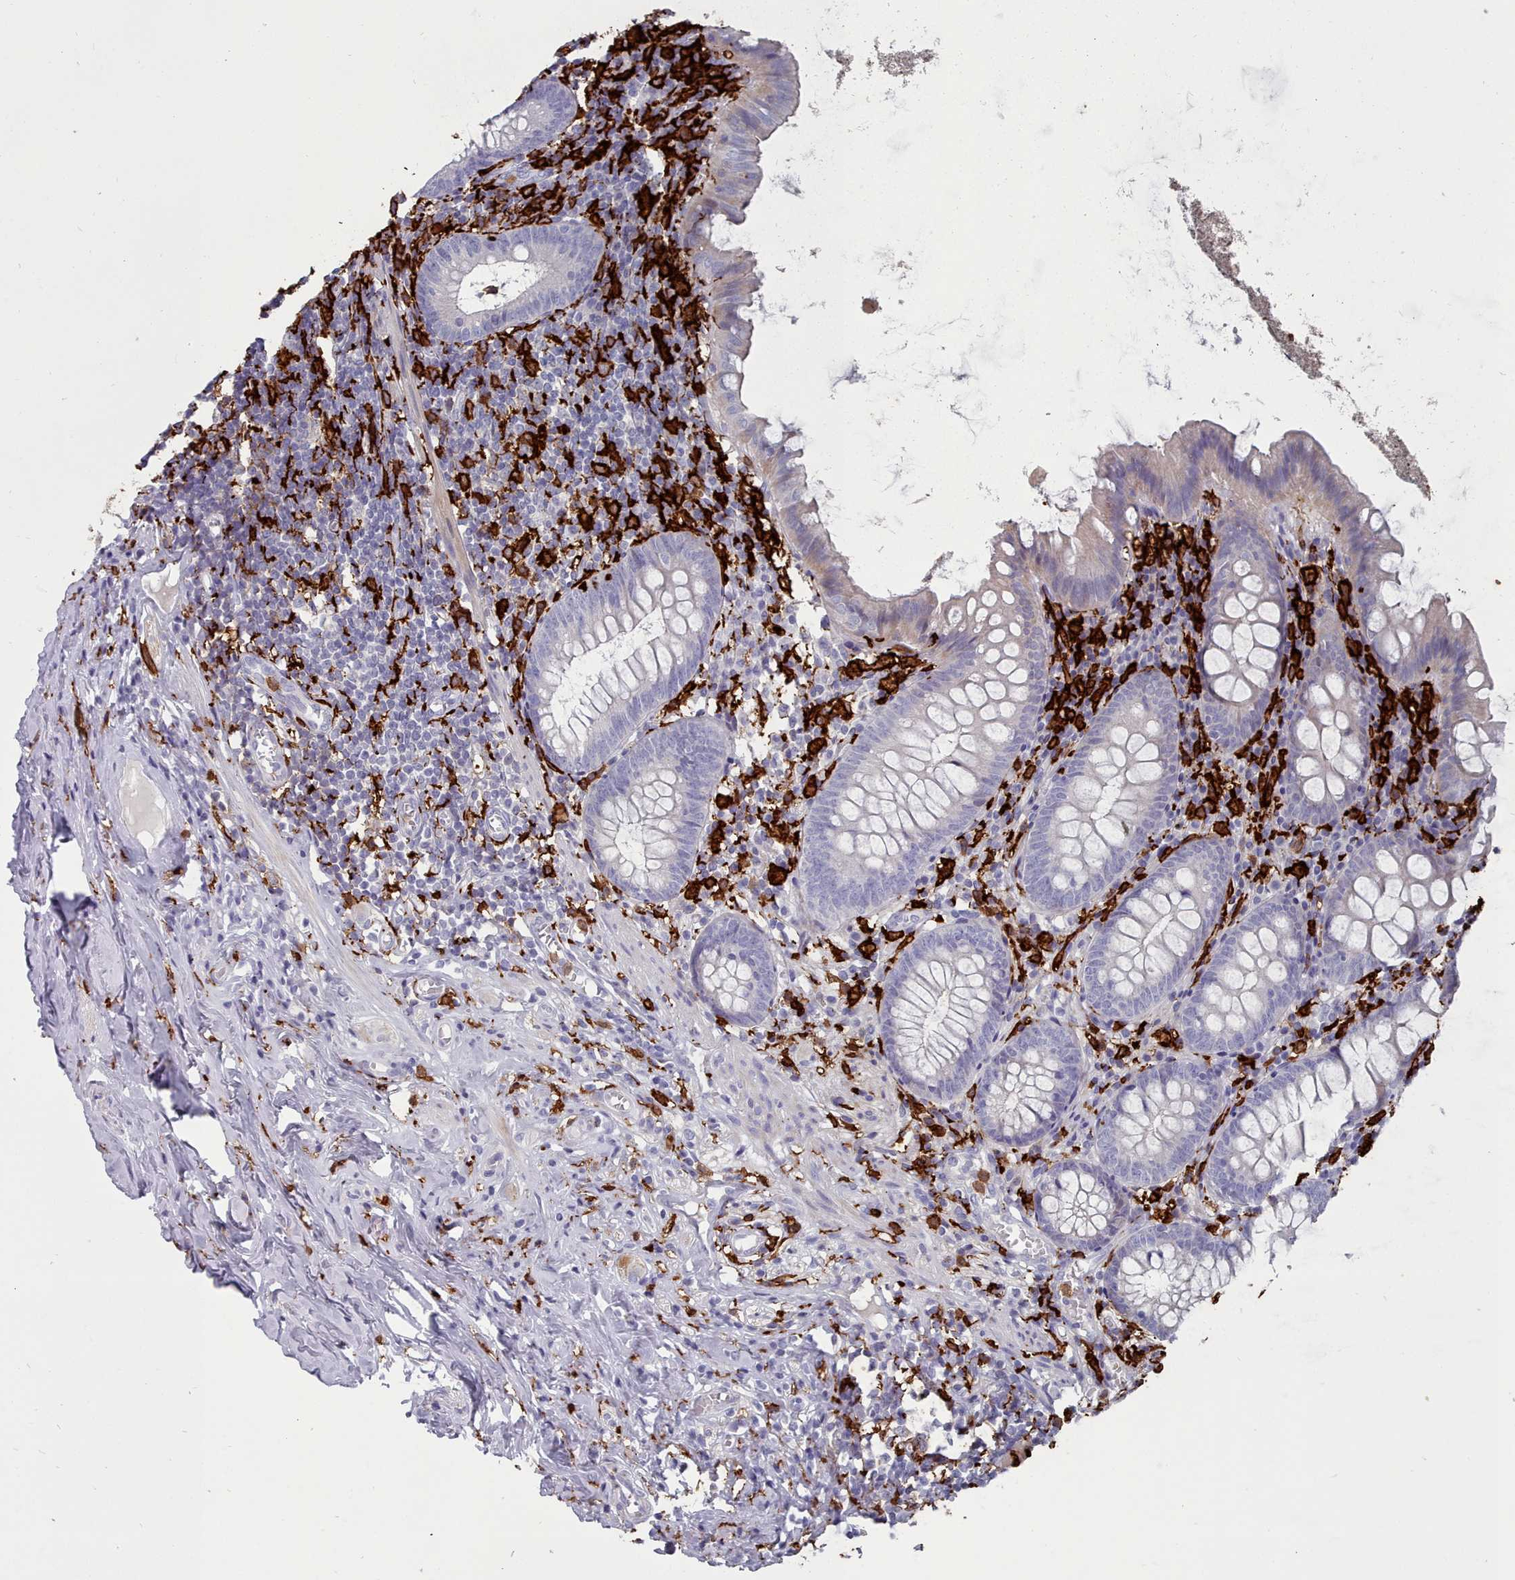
{"staining": {"intensity": "negative", "quantity": "none", "location": "none"}, "tissue": "appendix", "cell_type": "Glandular cells", "image_type": "normal", "snomed": [{"axis": "morphology", "description": "Normal tissue, NOS"}, {"axis": "topography", "description": "Appendix"}], "caption": "Human appendix stained for a protein using immunohistochemistry reveals no positivity in glandular cells.", "gene": "AIF1", "patient": {"sex": "female", "age": 51}}